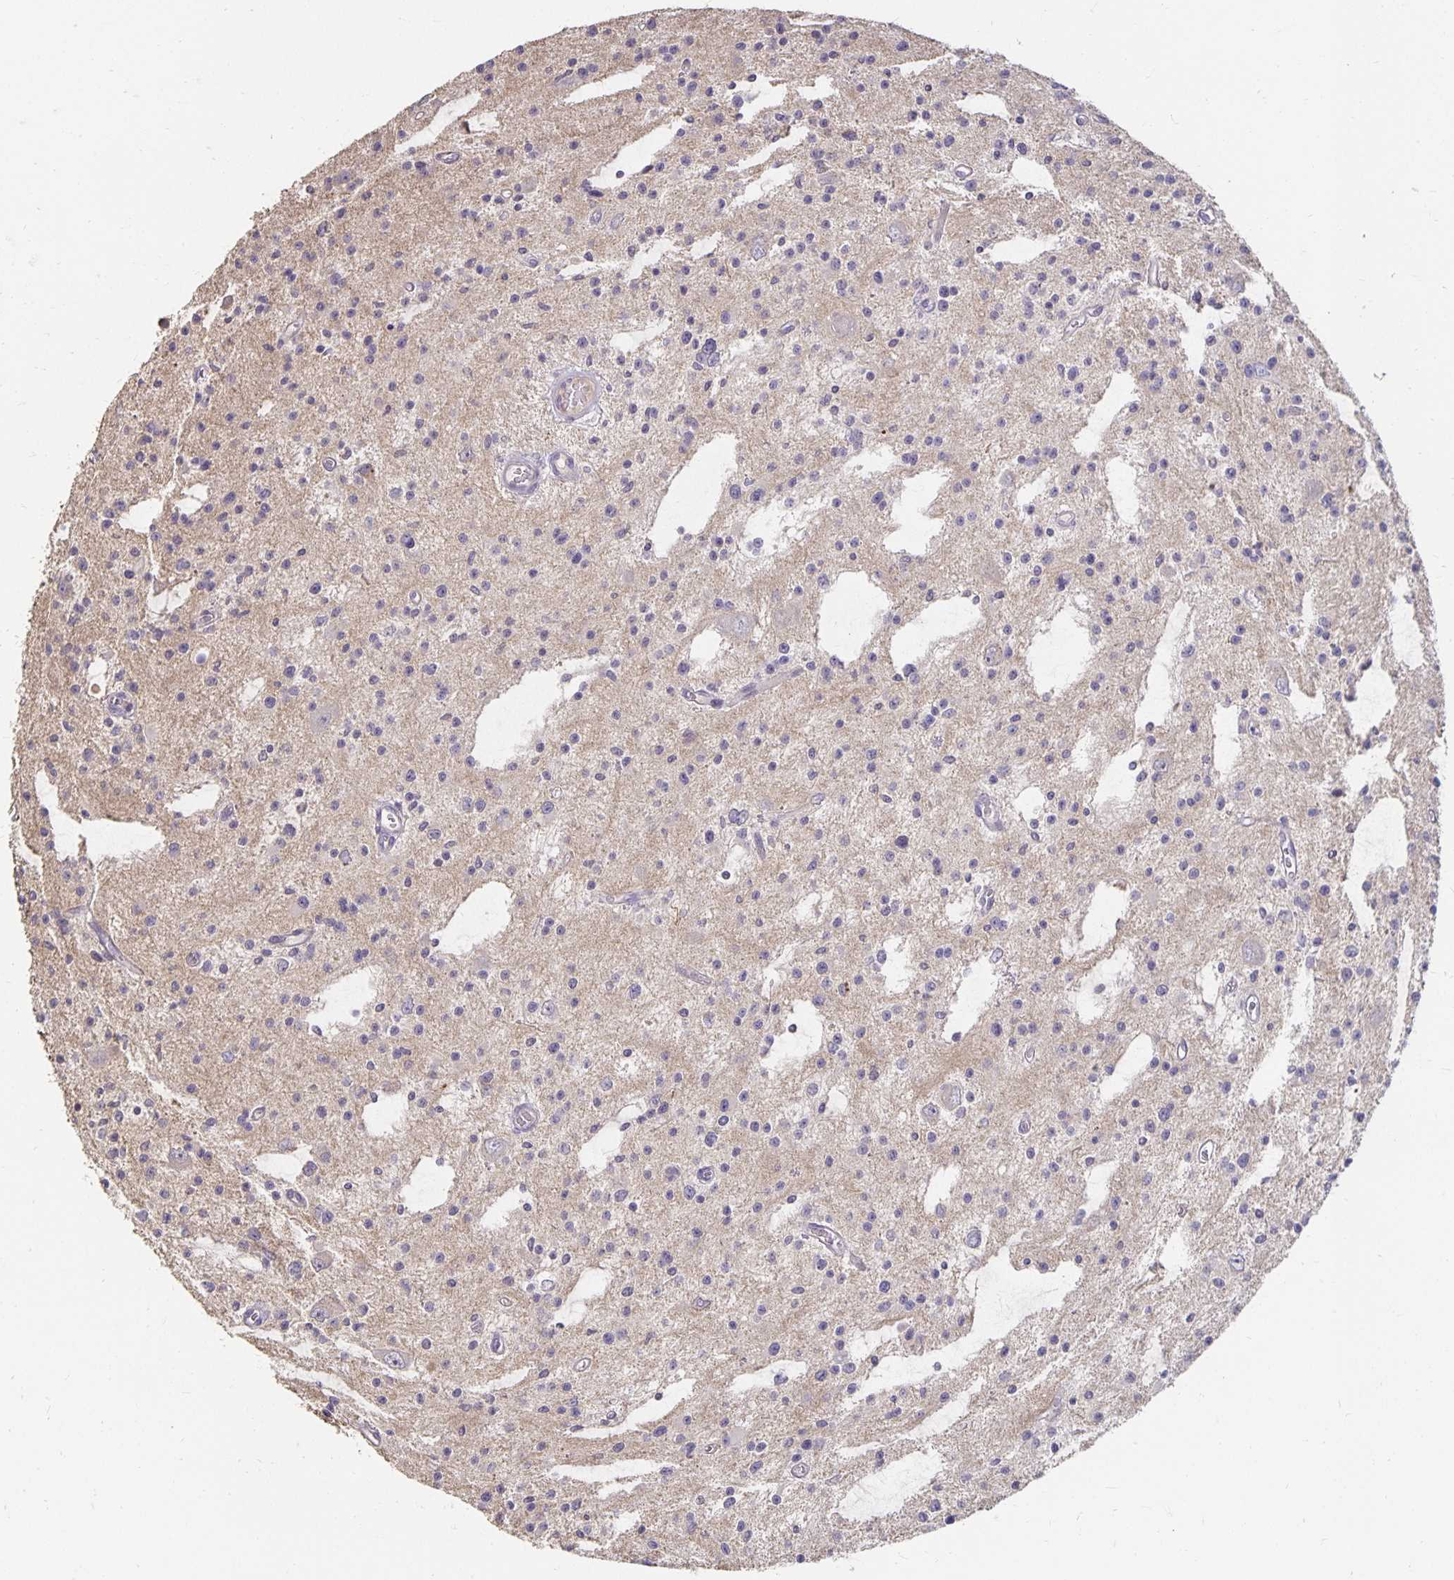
{"staining": {"intensity": "negative", "quantity": "none", "location": "none"}, "tissue": "glioma", "cell_type": "Tumor cells", "image_type": "cancer", "snomed": [{"axis": "morphology", "description": "Glioma, malignant, Low grade"}, {"axis": "topography", "description": "Brain"}], "caption": "Human malignant glioma (low-grade) stained for a protein using immunohistochemistry shows no positivity in tumor cells.", "gene": "CST6", "patient": {"sex": "male", "age": 43}}